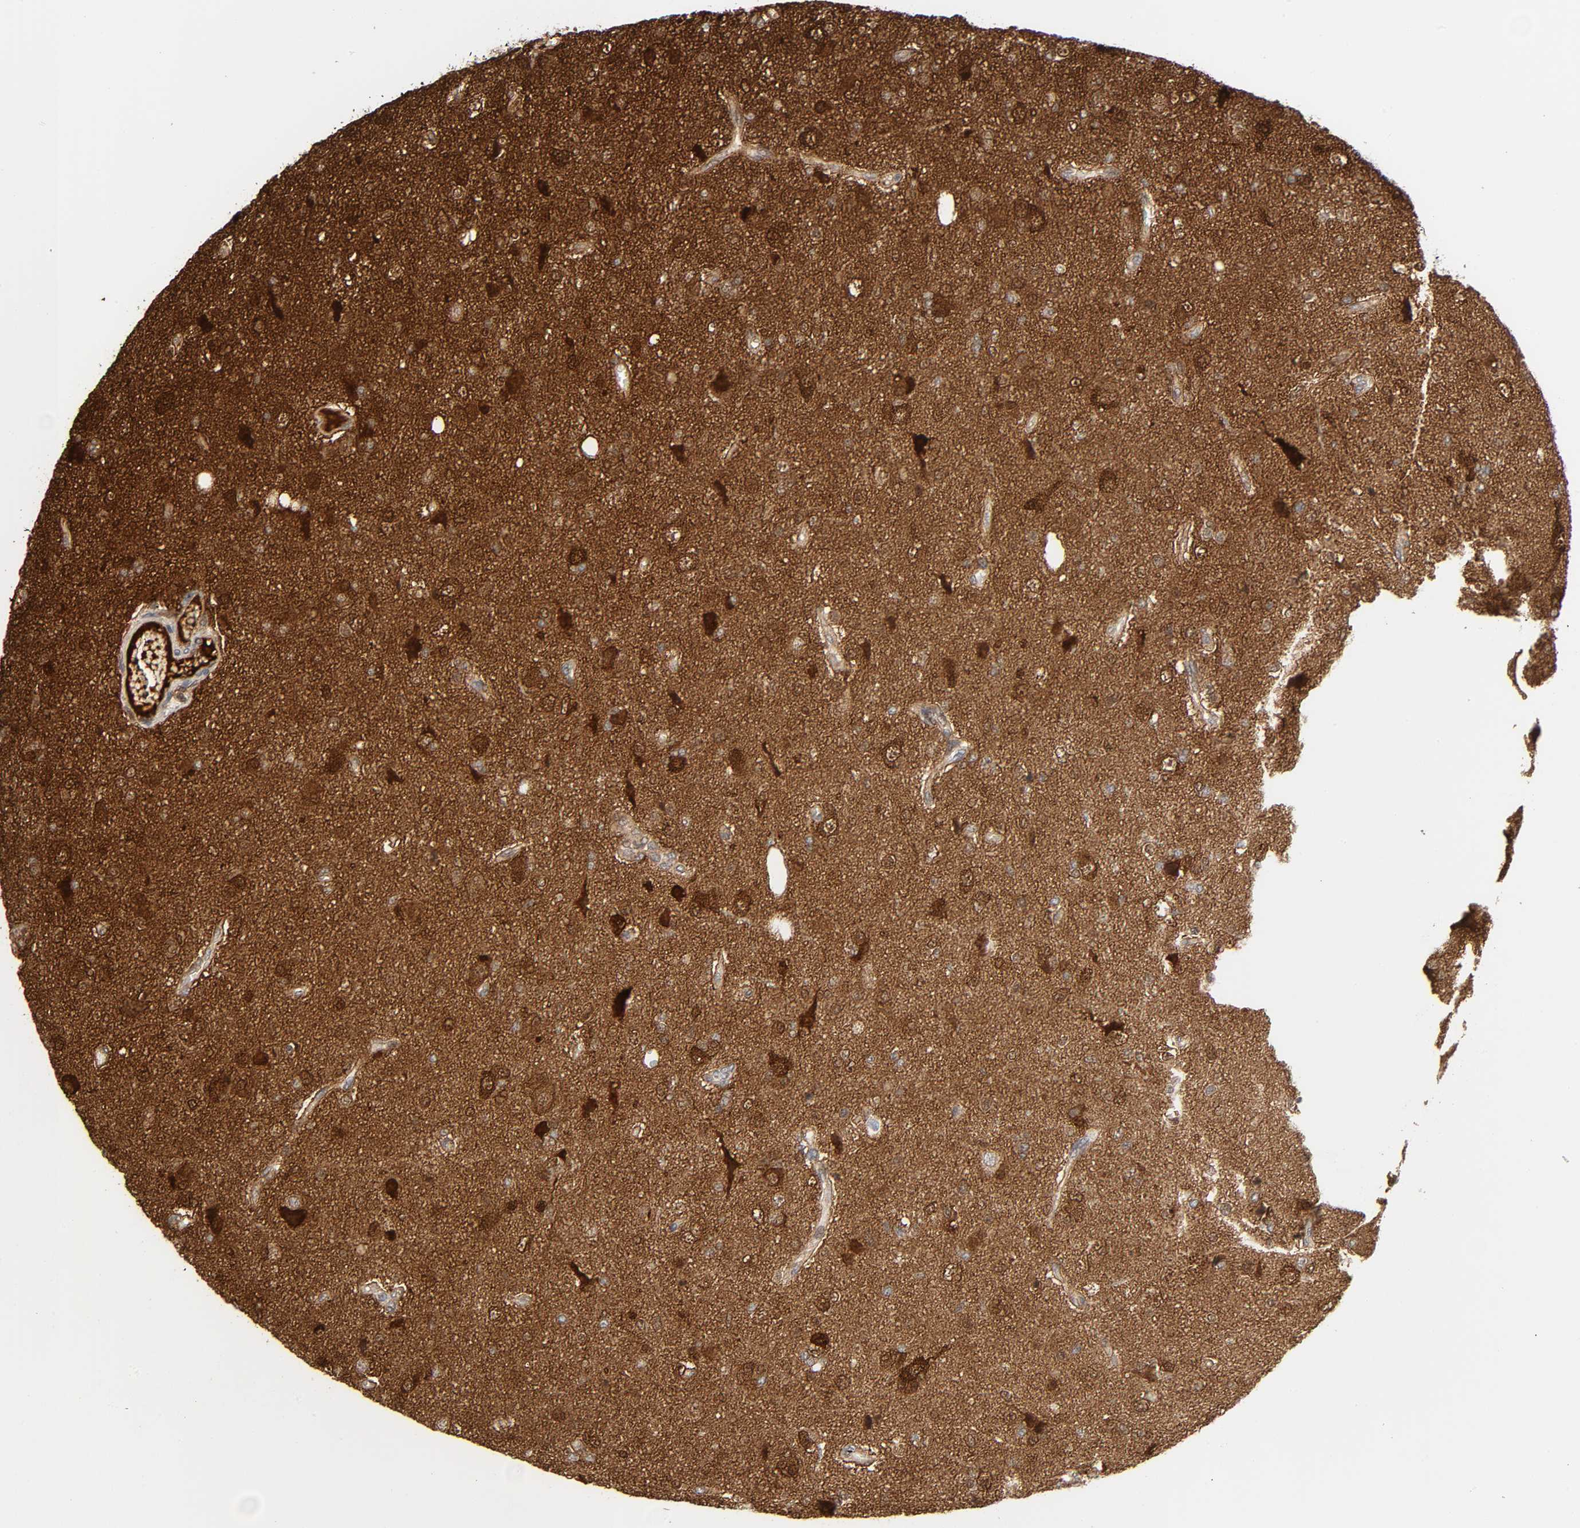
{"staining": {"intensity": "negative", "quantity": "none", "location": "none"}, "tissue": "glioma", "cell_type": "Tumor cells", "image_type": "cancer", "snomed": [{"axis": "morphology", "description": "Glioma, malignant, High grade"}, {"axis": "topography", "description": "Brain"}], "caption": "This photomicrograph is of malignant high-grade glioma stained with immunohistochemistry to label a protein in brown with the nuclei are counter-stained blue. There is no positivity in tumor cells. Nuclei are stained in blue.", "gene": "MAPK1", "patient": {"sex": "male", "age": 47}}